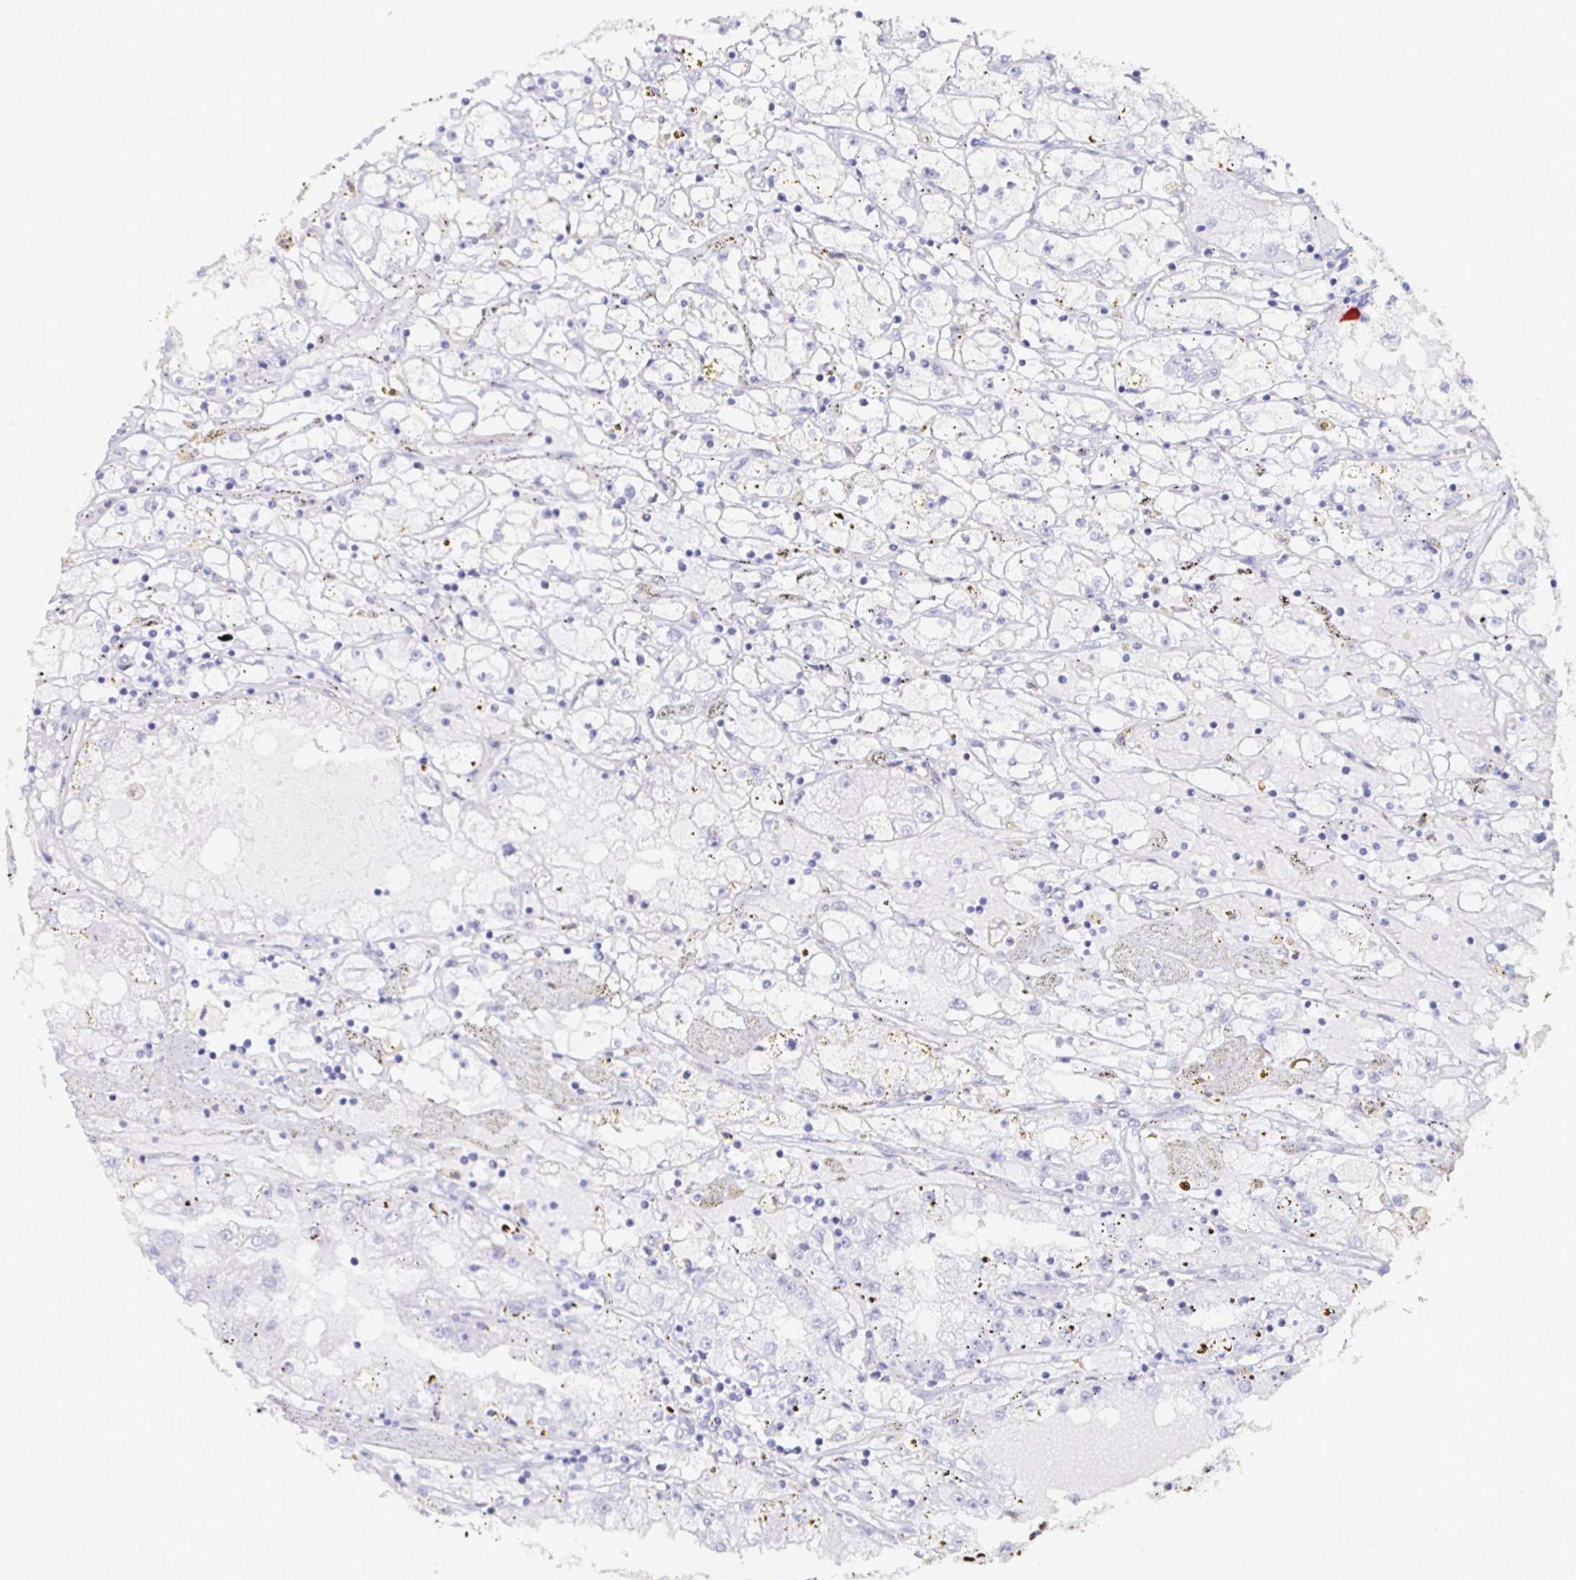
{"staining": {"intensity": "negative", "quantity": "none", "location": "none"}, "tissue": "renal cancer", "cell_type": "Tumor cells", "image_type": "cancer", "snomed": [{"axis": "morphology", "description": "Adenocarcinoma, NOS"}, {"axis": "topography", "description": "Kidney"}], "caption": "Micrograph shows no significant protein positivity in tumor cells of adenocarcinoma (renal).", "gene": "DDX39B", "patient": {"sex": "male", "age": 56}}